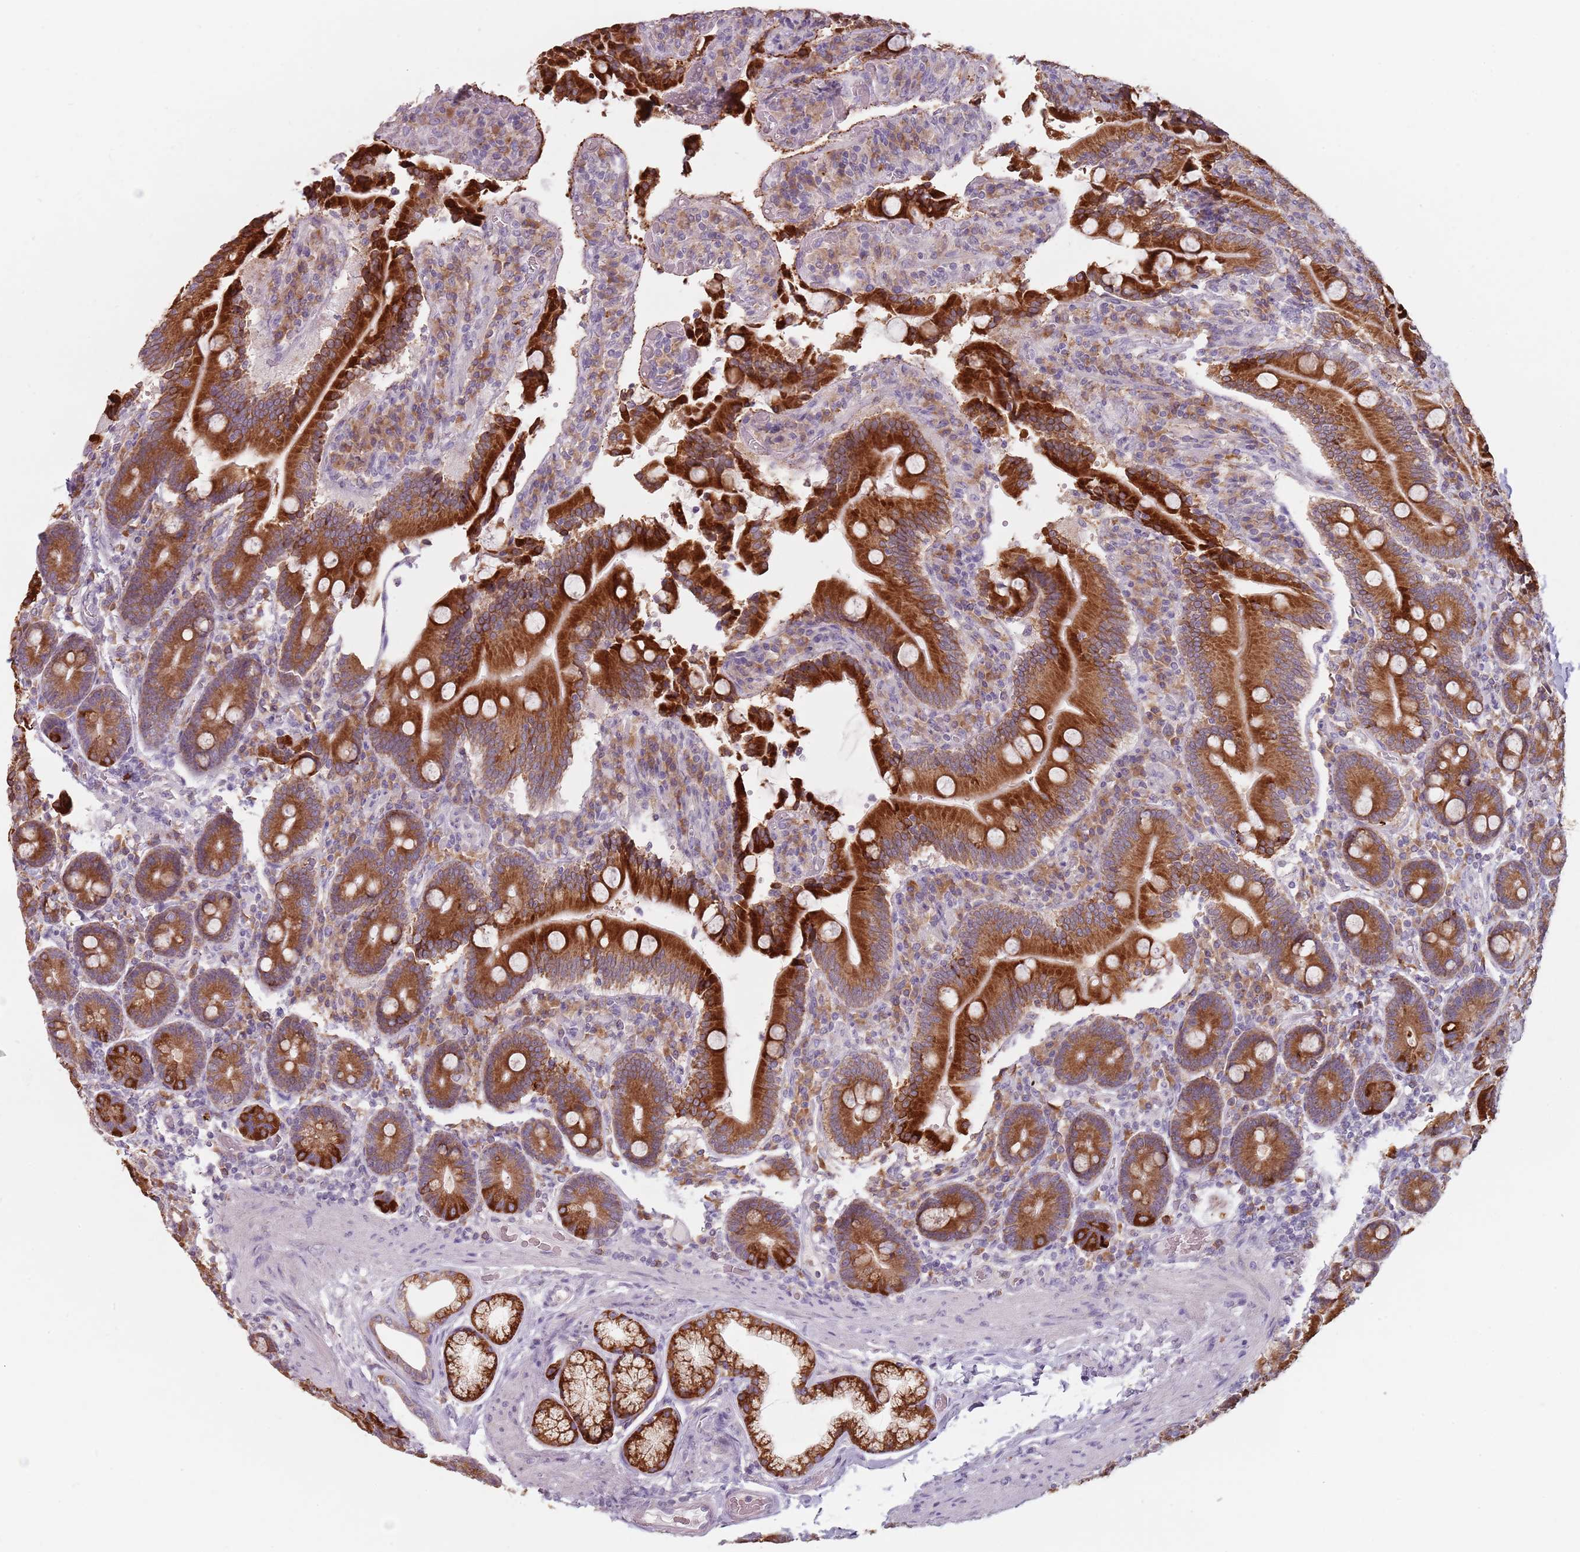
{"staining": {"intensity": "strong", "quantity": ">75%", "location": "cytoplasmic/membranous"}, "tissue": "duodenum", "cell_type": "Glandular cells", "image_type": "normal", "snomed": [{"axis": "morphology", "description": "Normal tissue, NOS"}, {"axis": "topography", "description": "Duodenum"}], "caption": "Immunohistochemical staining of benign duodenum demonstrates strong cytoplasmic/membranous protein positivity in approximately >75% of glandular cells. The protein is stained brown, and the nuclei are stained in blue (DAB IHC with brightfield microscopy, high magnification).", "gene": "RPS9", "patient": {"sex": "female", "age": 62}}